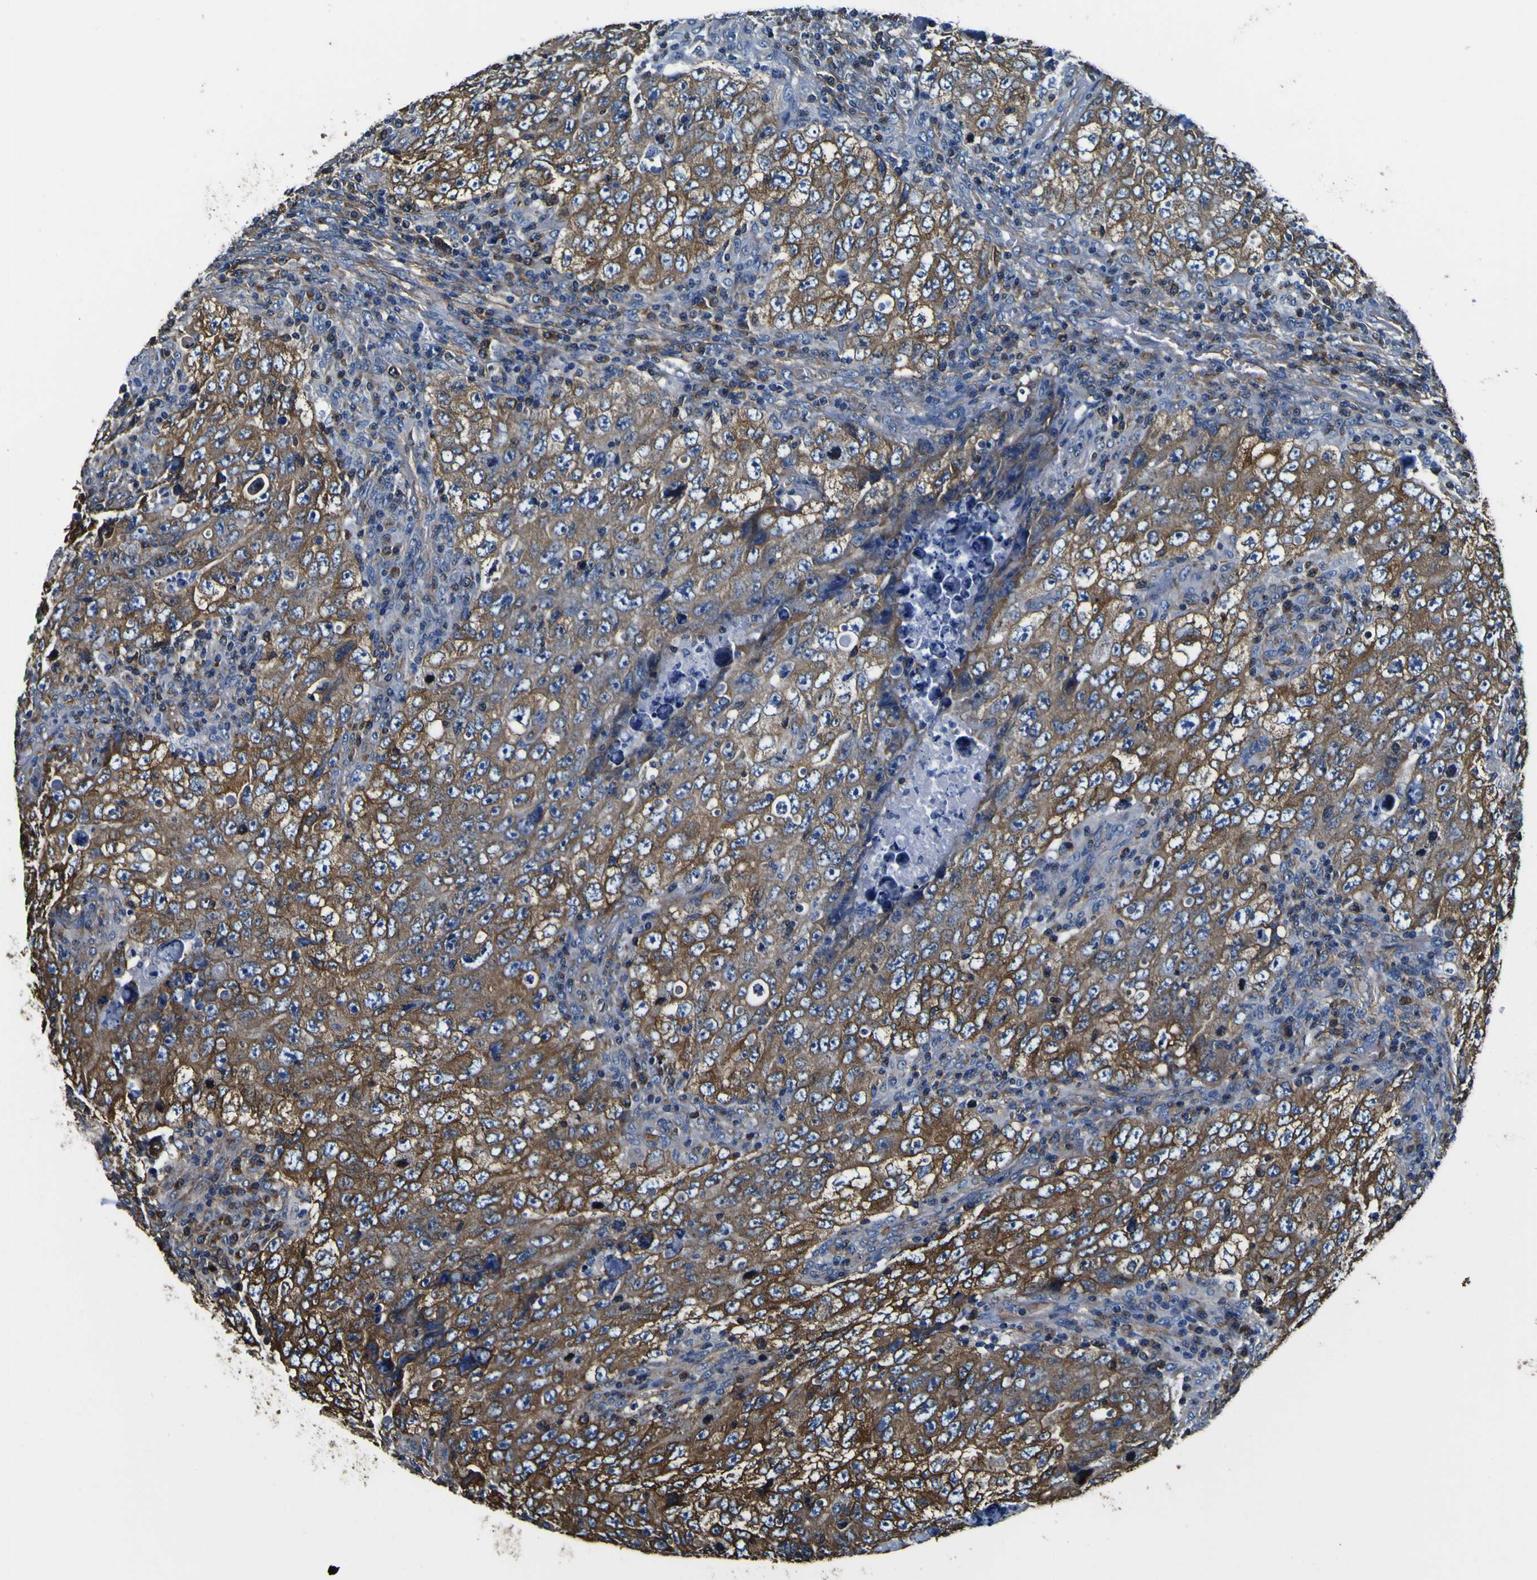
{"staining": {"intensity": "moderate", "quantity": ">75%", "location": "cytoplasmic/membranous"}, "tissue": "testis cancer", "cell_type": "Tumor cells", "image_type": "cancer", "snomed": [{"axis": "morphology", "description": "Carcinoma, Embryonal, NOS"}, {"axis": "topography", "description": "Testis"}], "caption": "Brown immunohistochemical staining in testis cancer exhibits moderate cytoplasmic/membranous expression in about >75% of tumor cells.", "gene": "TUBA1B", "patient": {"sex": "male", "age": 26}}